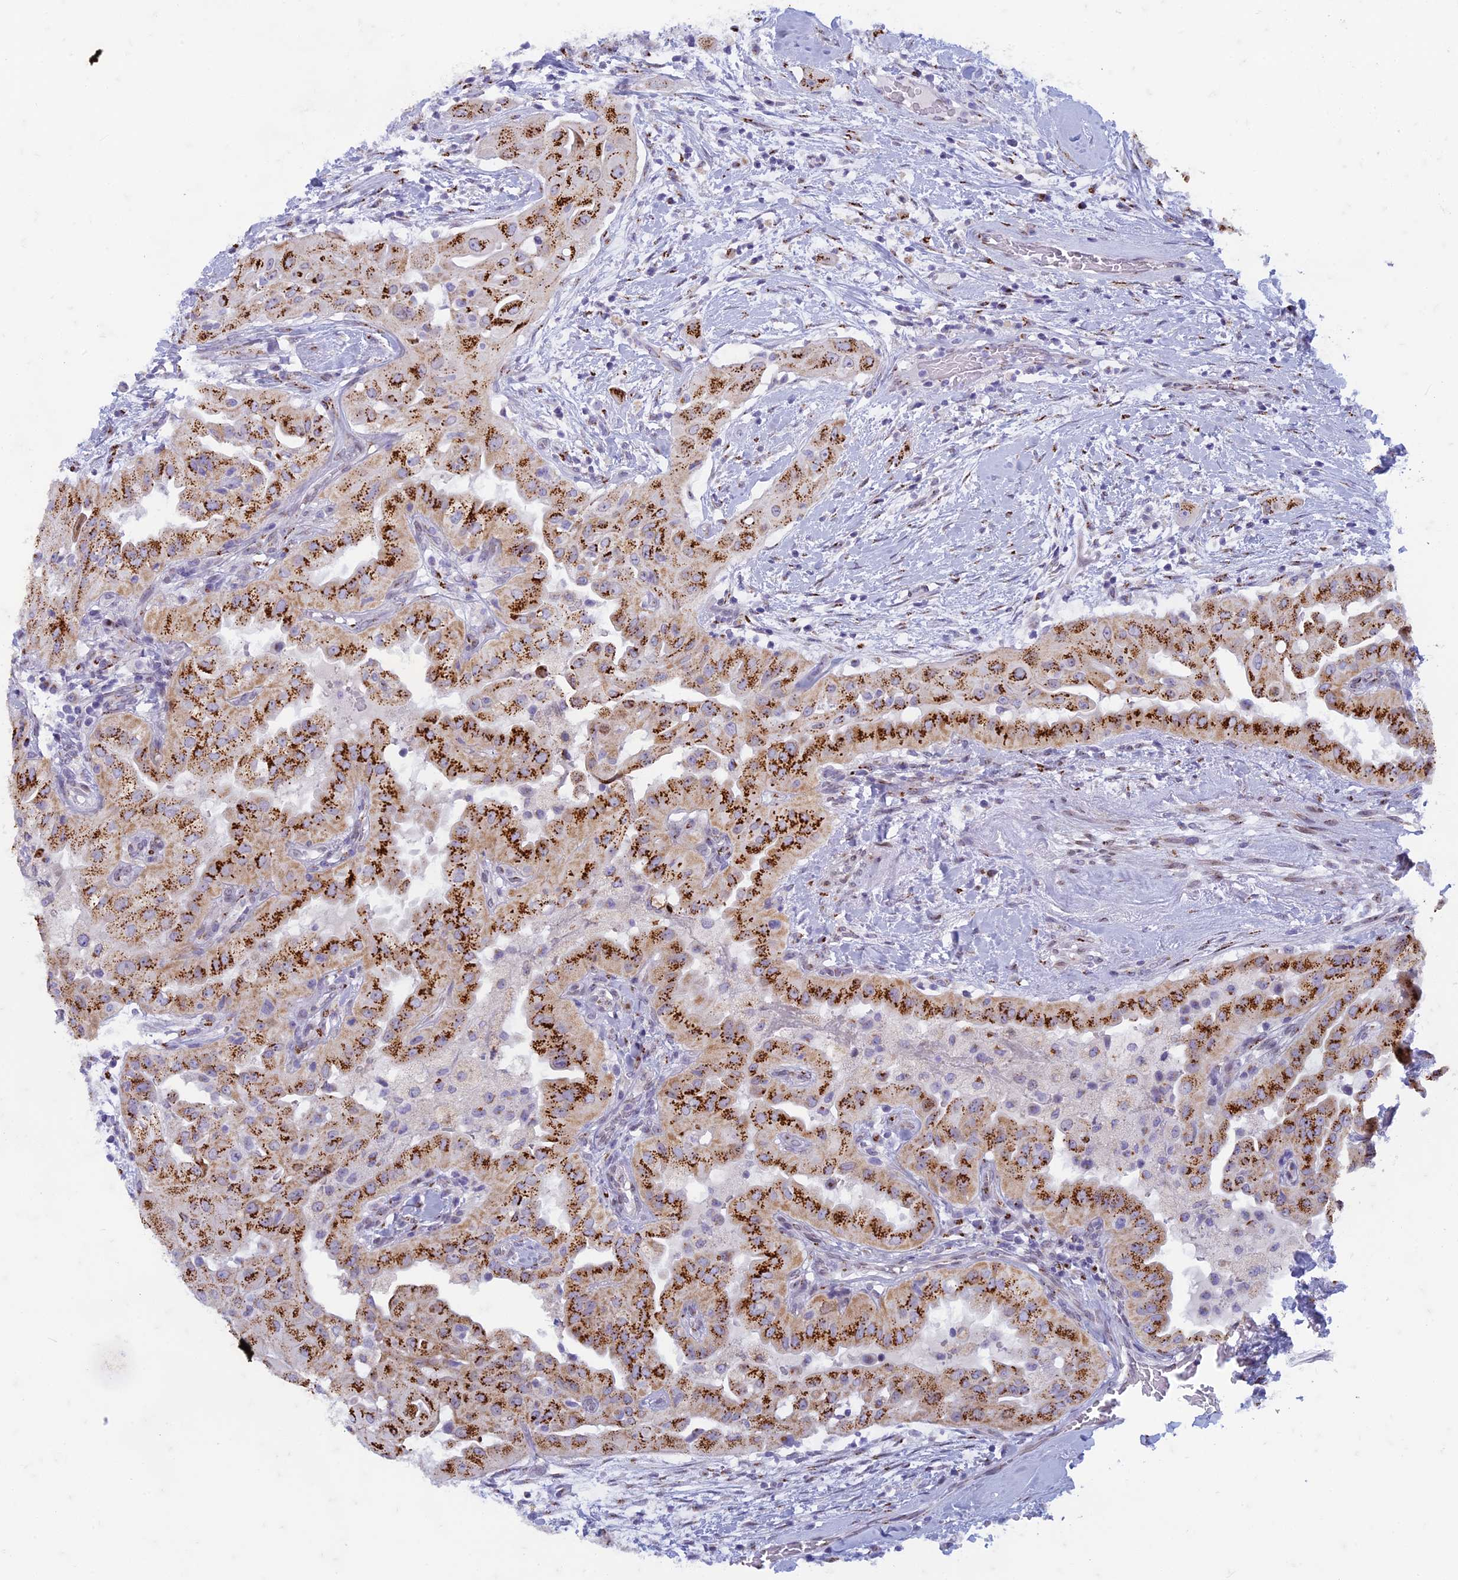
{"staining": {"intensity": "strong", "quantity": ">75%", "location": "cytoplasmic/membranous"}, "tissue": "thyroid cancer", "cell_type": "Tumor cells", "image_type": "cancer", "snomed": [{"axis": "morphology", "description": "Papillary adenocarcinoma, NOS"}, {"axis": "topography", "description": "Thyroid gland"}], "caption": "This image displays immunohistochemistry (IHC) staining of thyroid cancer, with high strong cytoplasmic/membranous expression in approximately >75% of tumor cells.", "gene": "FAM3C", "patient": {"sex": "female", "age": 59}}